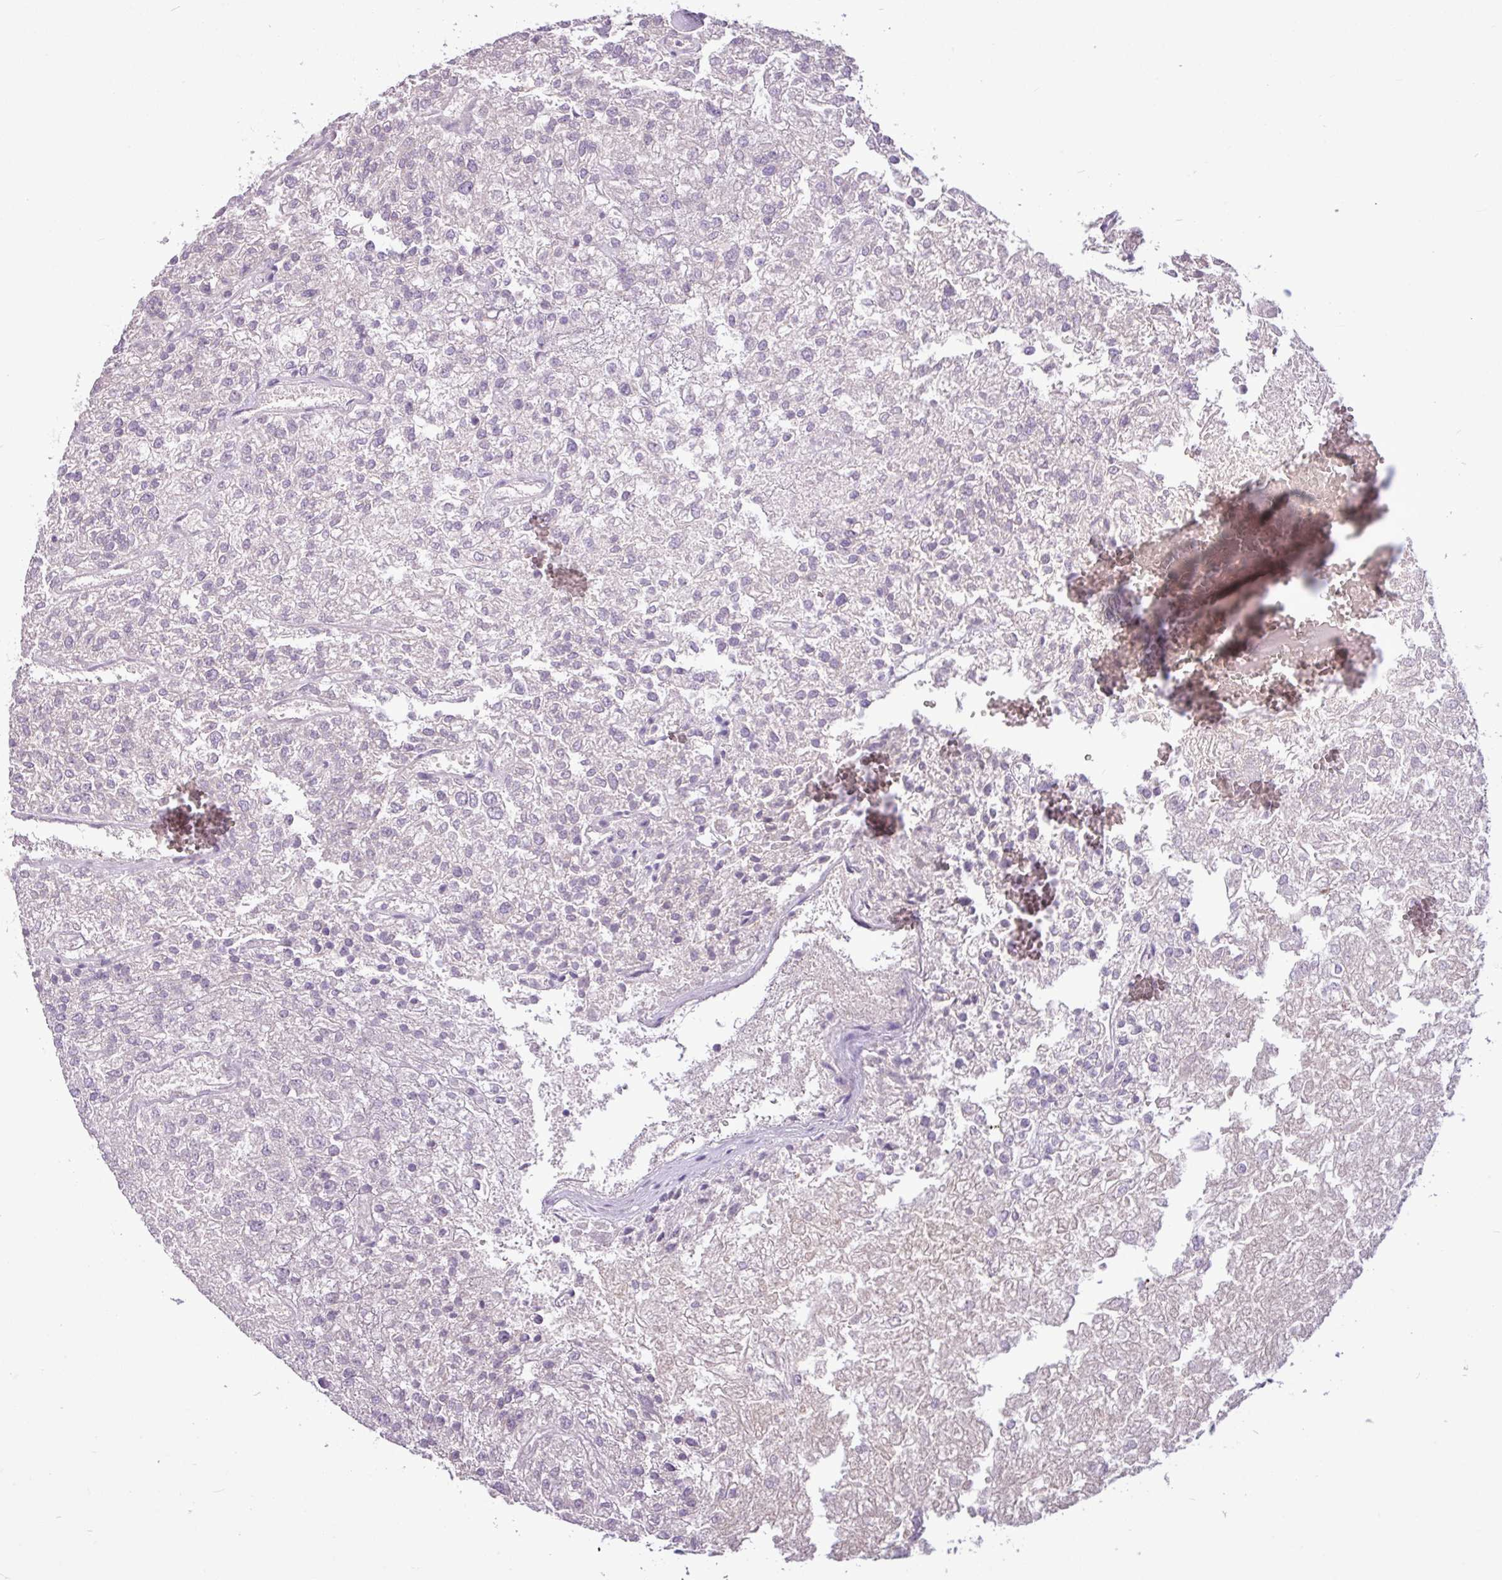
{"staining": {"intensity": "negative", "quantity": "none", "location": "none"}, "tissue": "renal cancer", "cell_type": "Tumor cells", "image_type": "cancer", "snomed": [{"axis": "morphology", "description": "Adenocarcinoma, NOS"}, {"axis": "topography", "description": "Kidney"}], "caption": "High power microscopy histopathology image of an immunohistochemistry micrograph of renal adenocarcinoma, revealing no significant positivity in tumor cells.", "gene": "MROH2A", "patient": {"sex": "female", "age": 54}}